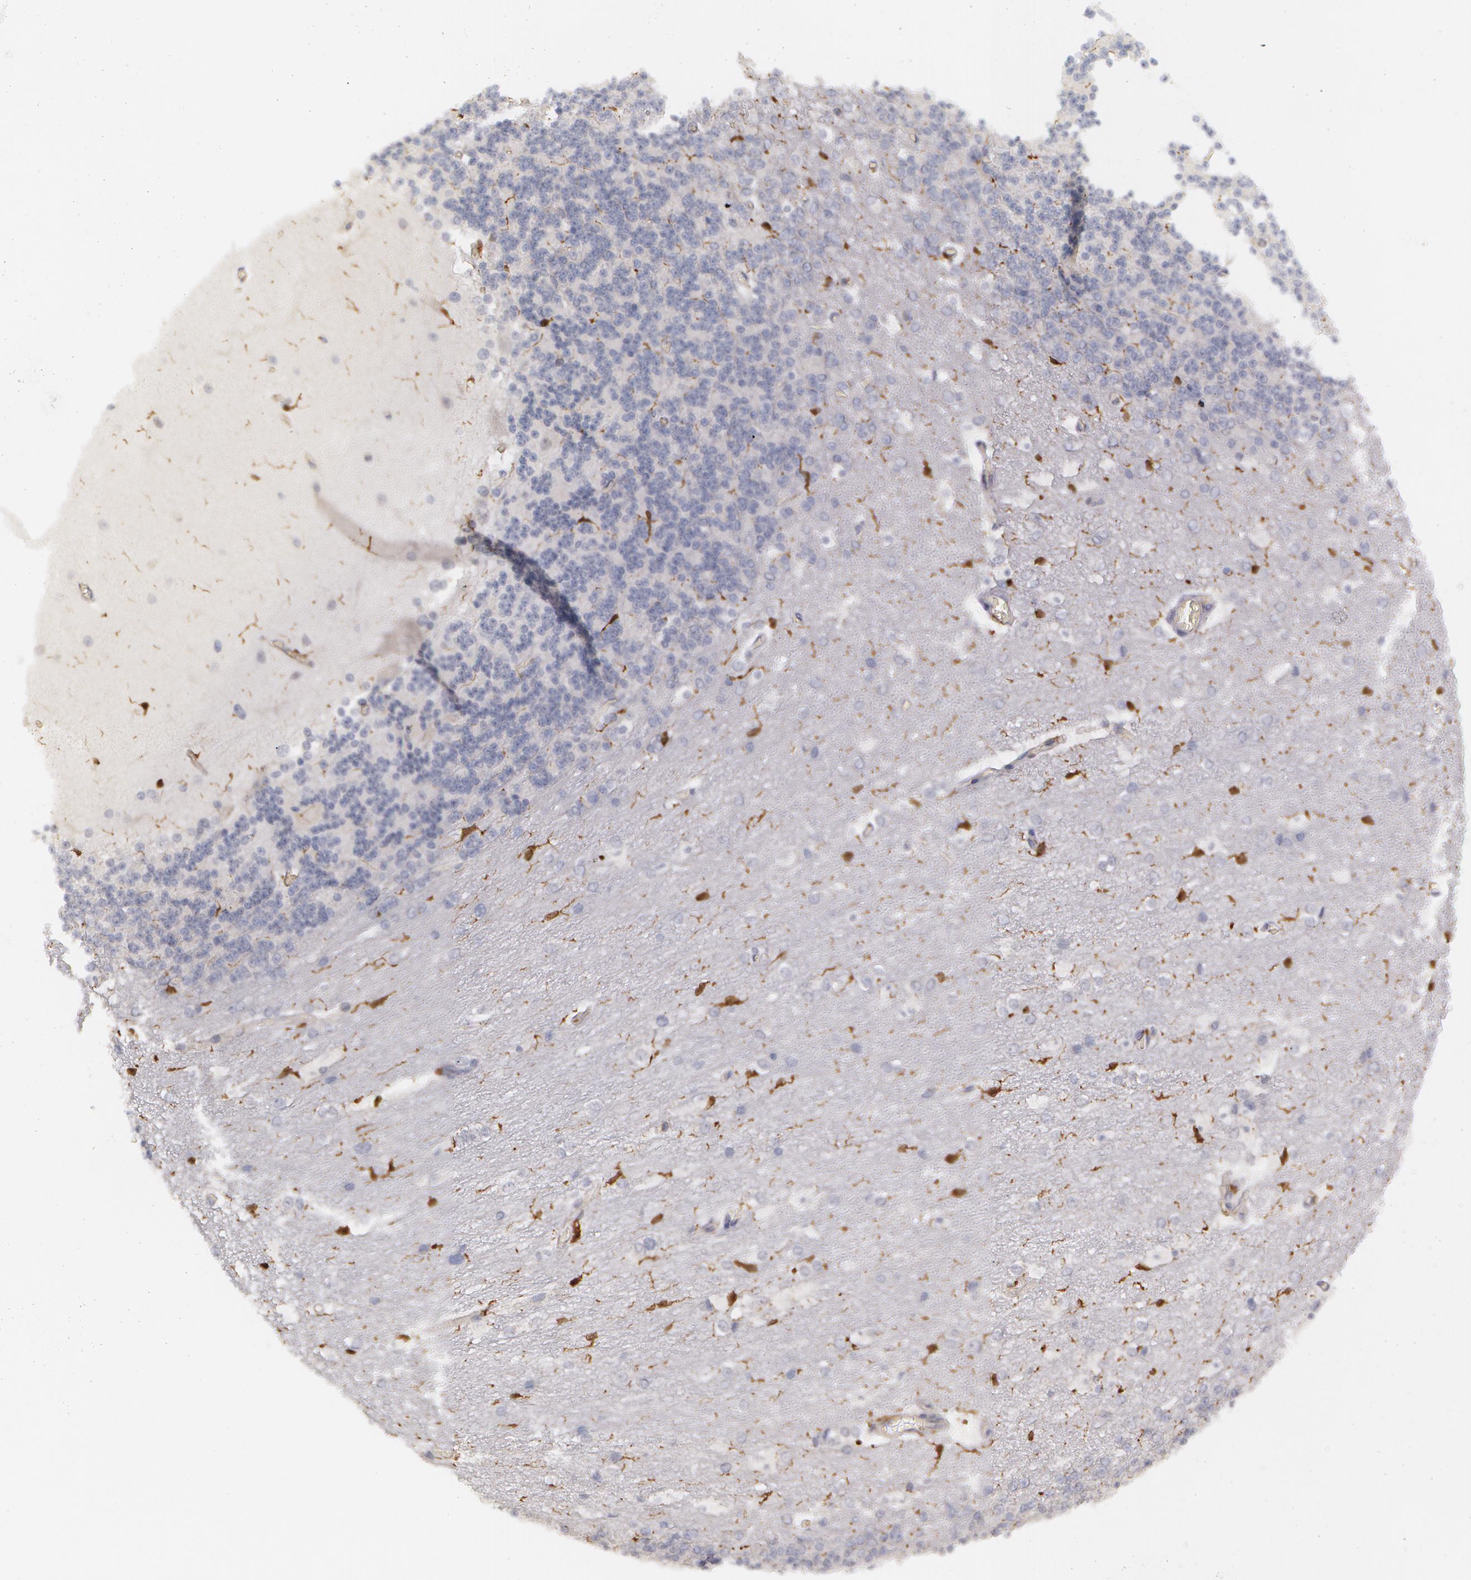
{"staining": {"intensity": "strong", "quantity": "<25%", "location": "cytoplasmic/membranous,nuclear"}, "tissue": "cerebellum", "cell_type": "Cells in granular layer", "image_type": "normal", "snomed": [{"axis": "morphology", "description": "Normal tissue, NOS"}, {"axis": "topography", "description": "Cerebellum"}], "caption": "Protein staining of benign cerebellum displays strong cytoplasmic/membranous,nuclear expression in about <25% of cells in granular layer. The staining is performed using DAB brown chromogen to label protein expression. The nuclei are counter-stained blue using hematoxylin.", "gene": "SYK", "patient": {"sex": "female", "age": 19}}